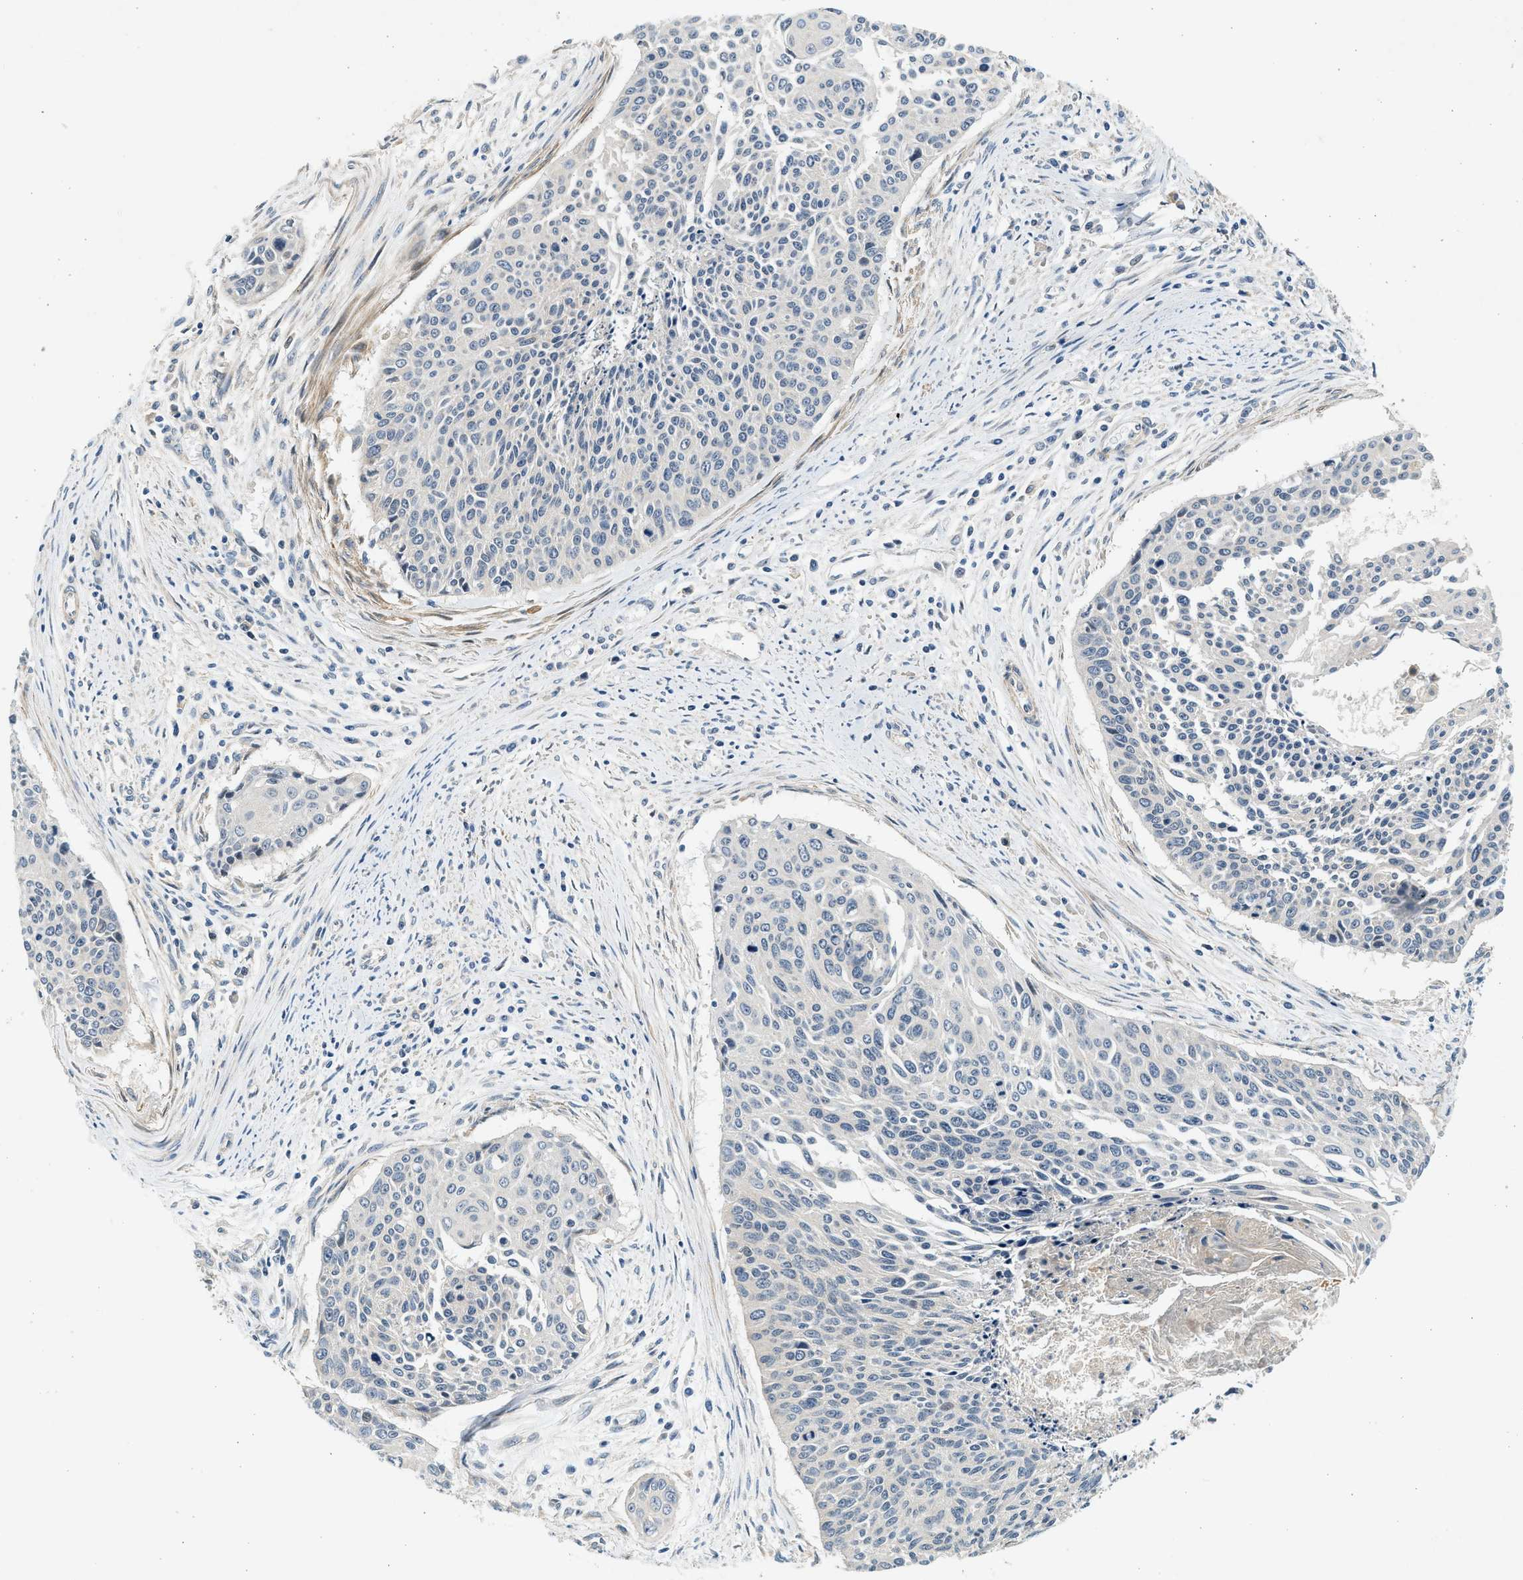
{"staining": {"intensity": "negative", "quantity": "none", "location": "none"}, "tissue": "cervical cancer", "cell_type": "Tumor cells", "image_type": "cancer", "snomed": [{"axis": "morphology", "description": "Squamous cell carcinoma, NOS"}, {"axis": "topography", "description": "Cervix"}], "caption": "A micrograph of squamous cell carcinoma (cervical) stained for a protein shows no brown staining in tumor cells. (DAB immunohistochemistry (IHC) with hematoxylin counter stain).", "gene": "KDELR2", "patient": {"sex": "female", "age": 55}}